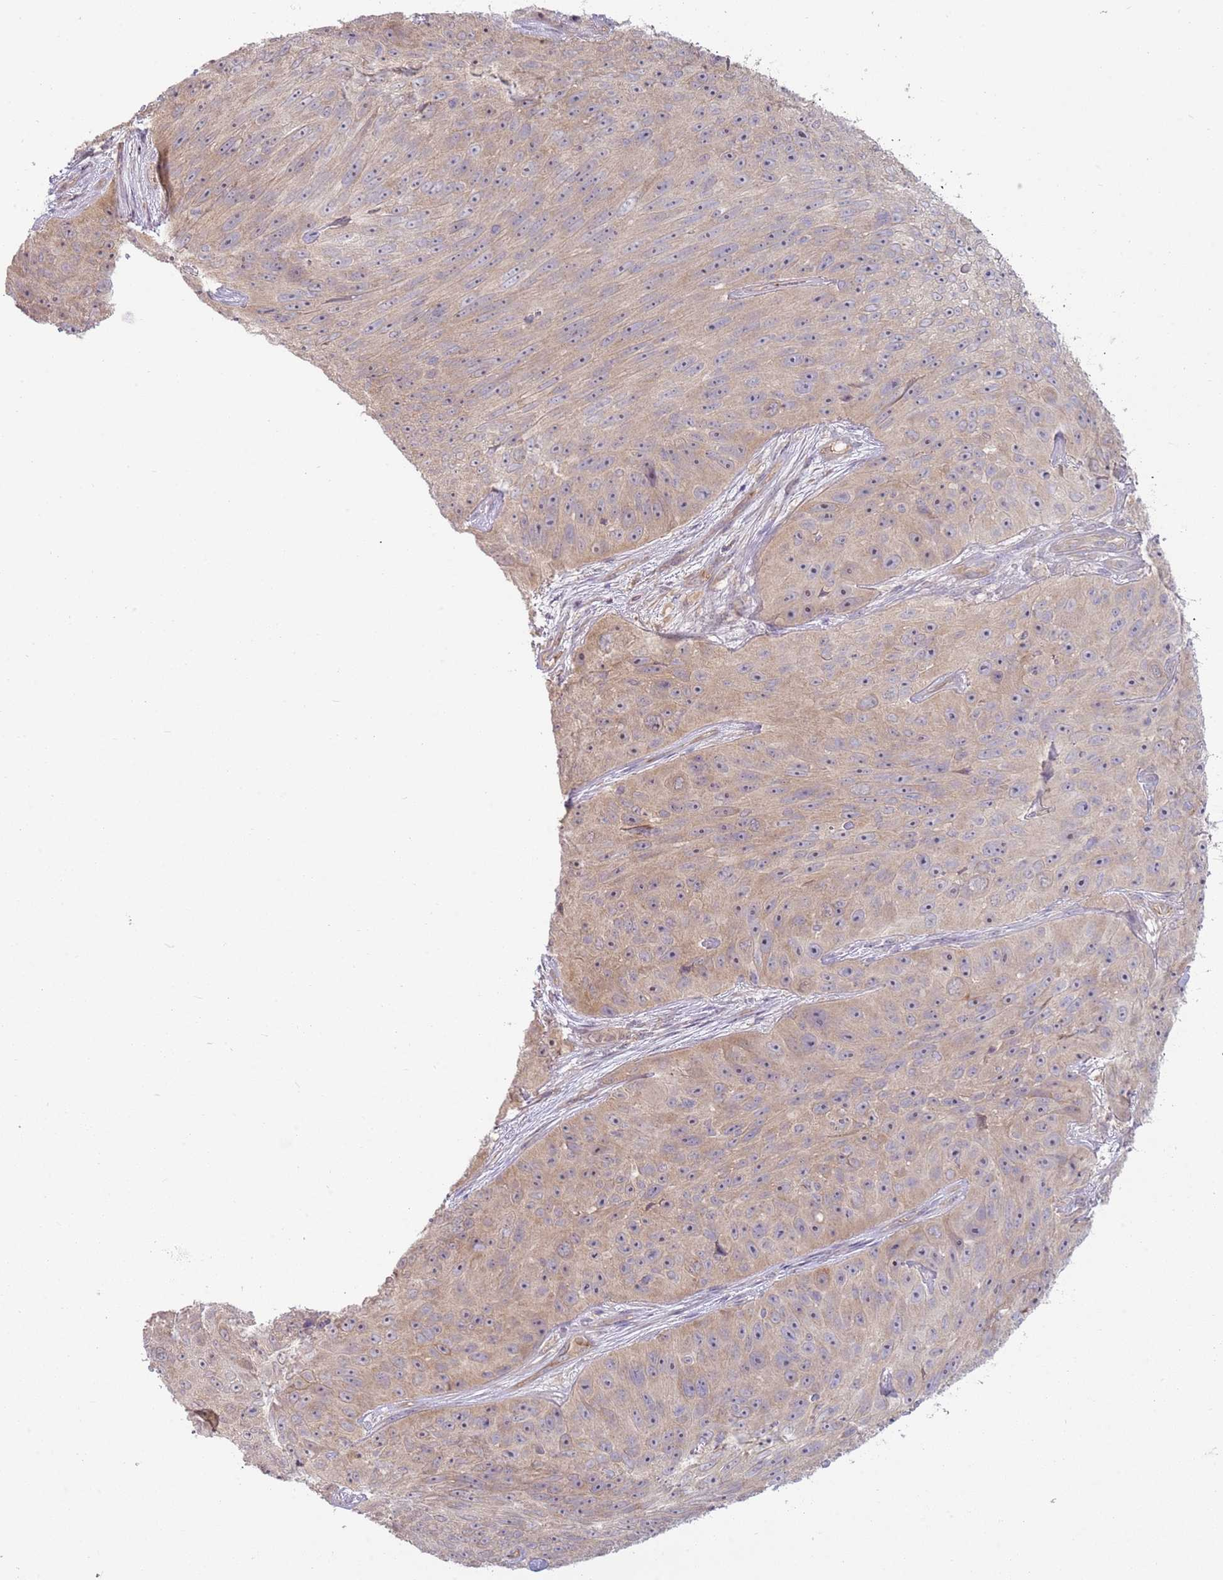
{"staining": {"intensity": "weak", "quantity": "25%-75%", "location": "cytoplasmic/membranous"}, "tissue": "skin cancer", "cell_type": "Tumor cells", "image_type": "cancer", "snomed": [{"axis": "morphology", "description": "Squamous cell carcinoma, NOS"}, {"axis": "topography", "description": "Skin"}], "caption": "Protein staining reveals weak cytoplasmic/membranous positivity in about 25%-75% of tumor cells in skin cancer.", "gene": "SKOR2", "patient": {"sex": "female", "age": 87}}